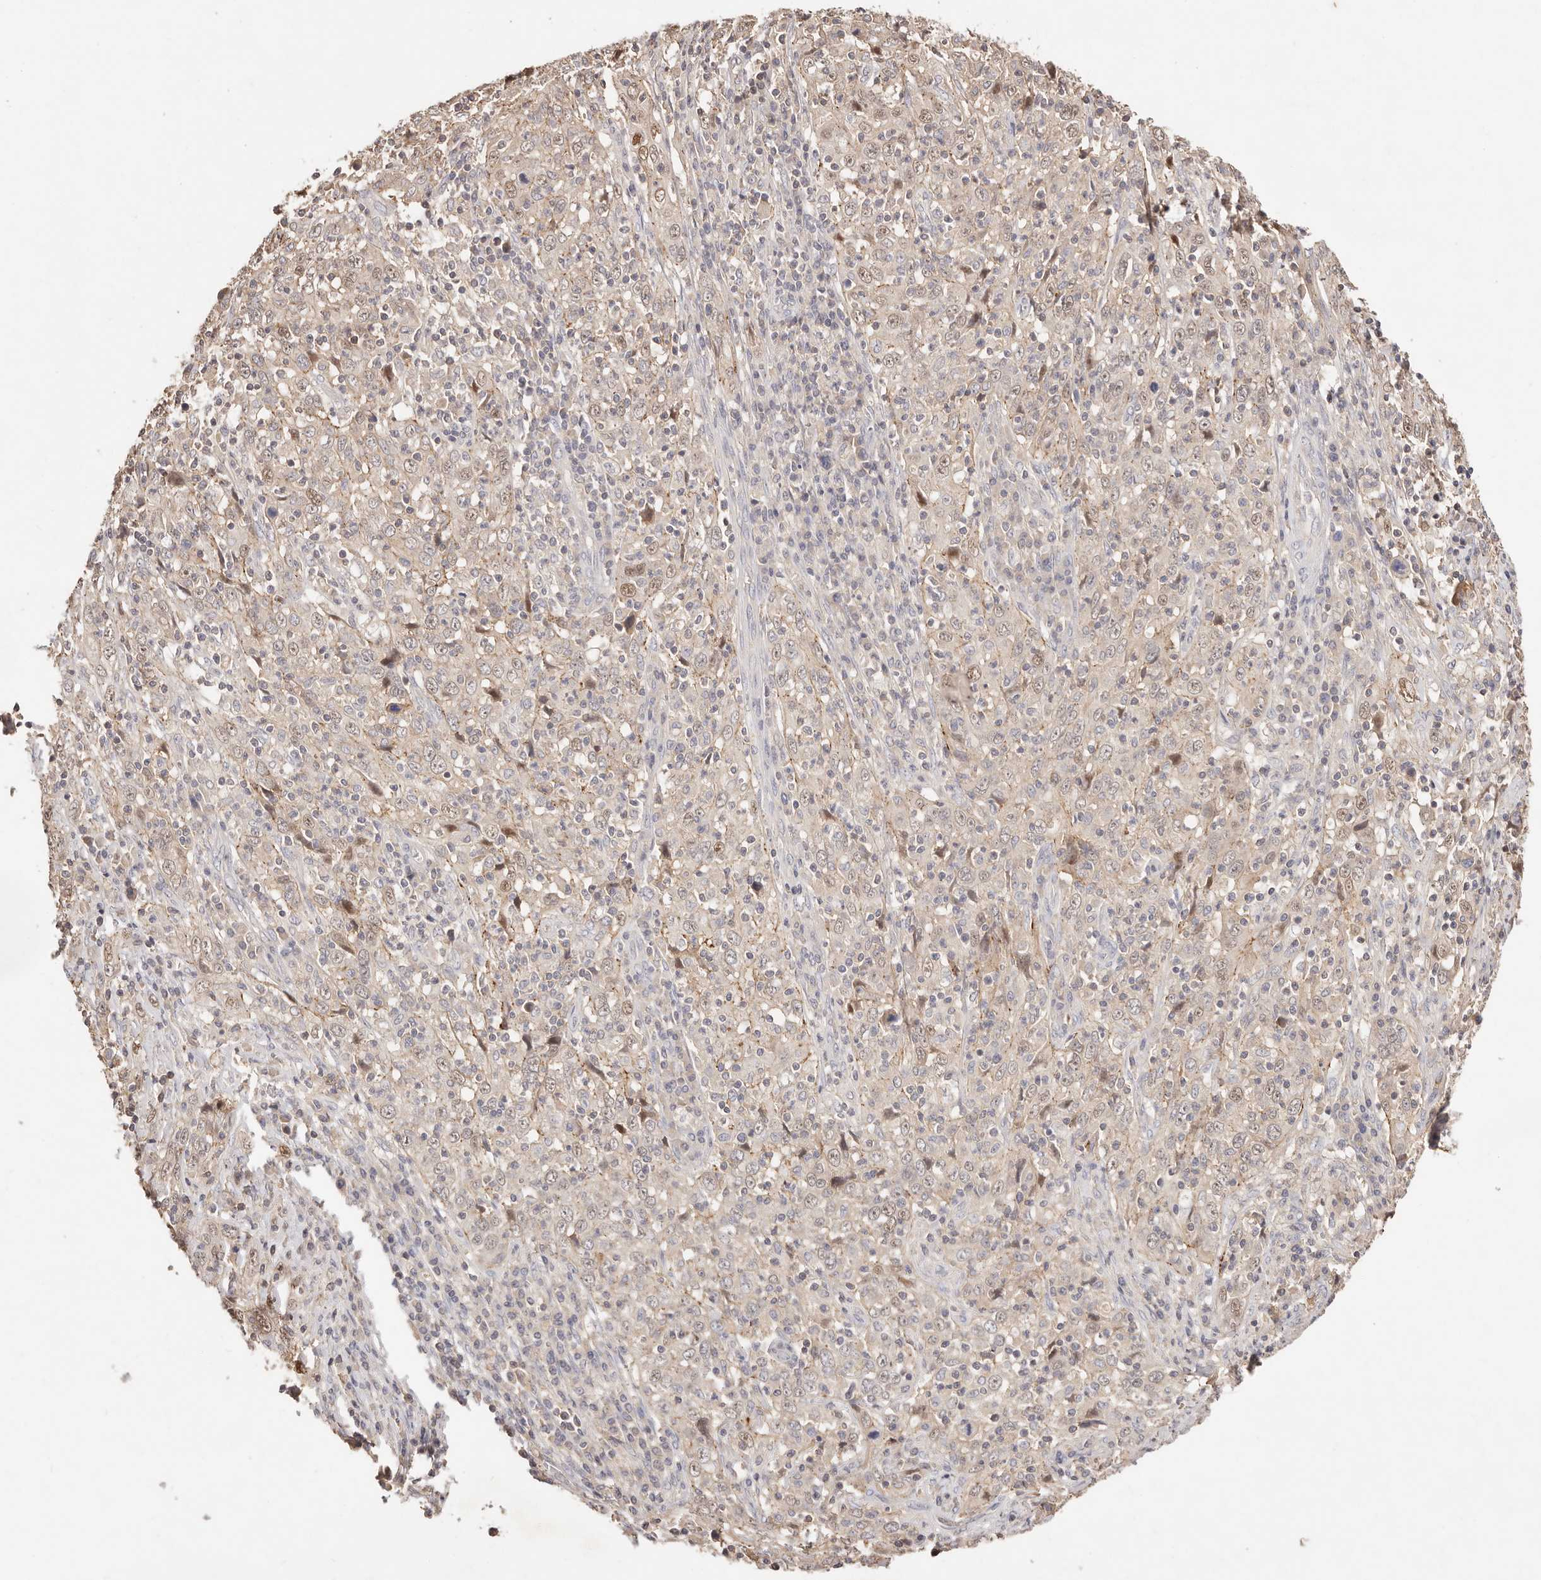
{"staining": {"intensity": "weak", "quantity": "<25%", "location": "cytoplasmic/membranous"}, "tissue": "cervical cancer", "cell_type": "Tumor cells", "image_type": "cancer", "snomed": [{"axis": "morphology", "description": "Squamous cell carcinoma, NOS"}, {"axis": "topography", "description": "Cervix"}], "caption": "A micrograph of human squamous cell carcinoma (cervical) is negative for staining in tumor cells.", "gene": "CXADR", "patient": {"sex": "female", "age": 46}}